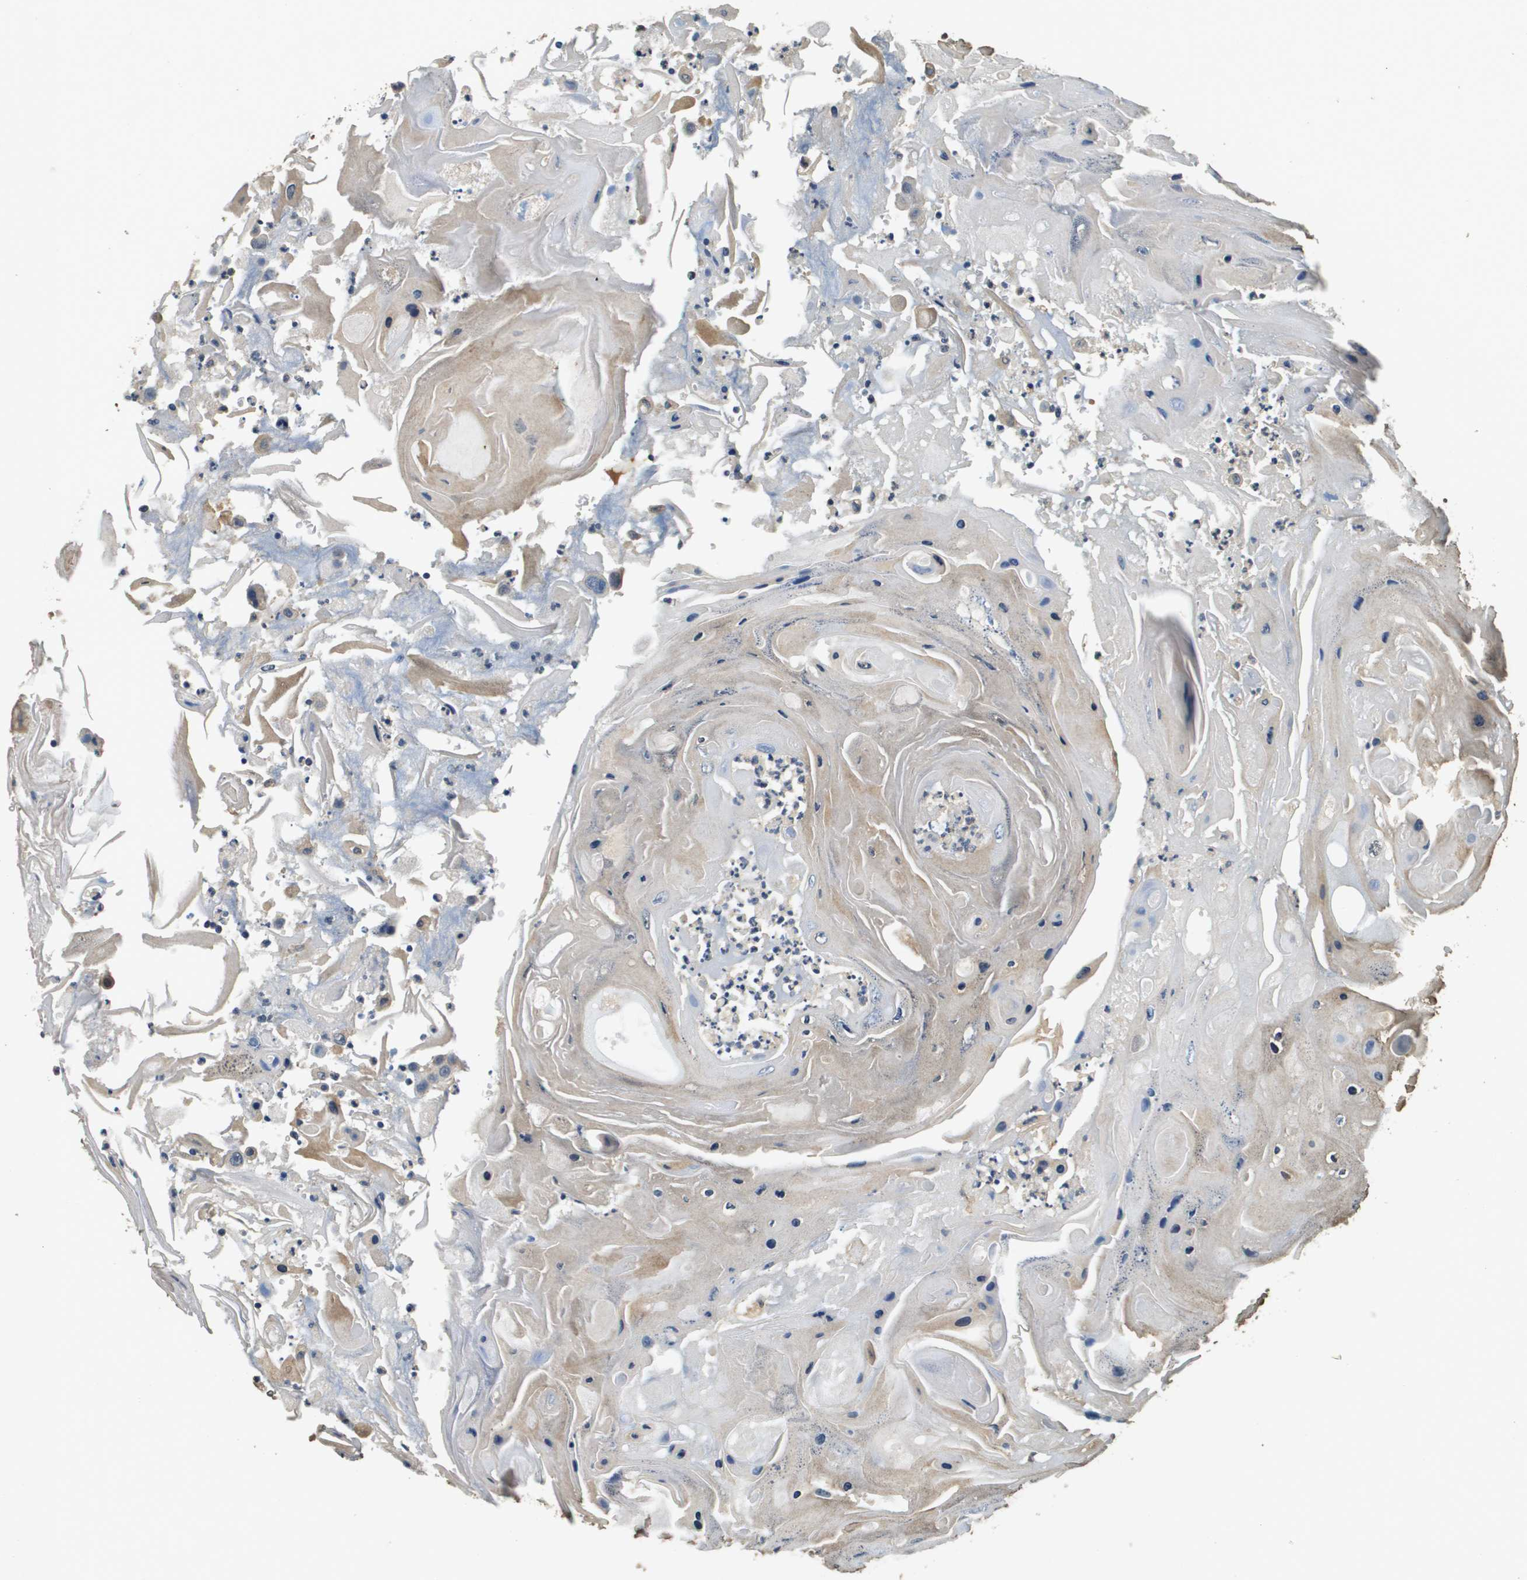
{"staining": {"intensity": "negative", "quantity": "none", "location": "none"}, "tissue": "head and neck cancer", "cell_type": "Tumor cells", "image_type": "cancer", "snomed": [{"axis": "morphology", "description": "Squamous cell carcinoma, NOS"}, {"axis": "topography", "description": "Oral tissue"}, {"axis": "topography", "description": "Head-Neck"}], "caption": "Immunohistochemistry (IHC) image of human squamous cell carcinoma (head and neck) stained for a protein (brown), which displays no staining in tumor cells.", "gene": "RAB6B", "patient": {"sex": "female", "age": 76}}